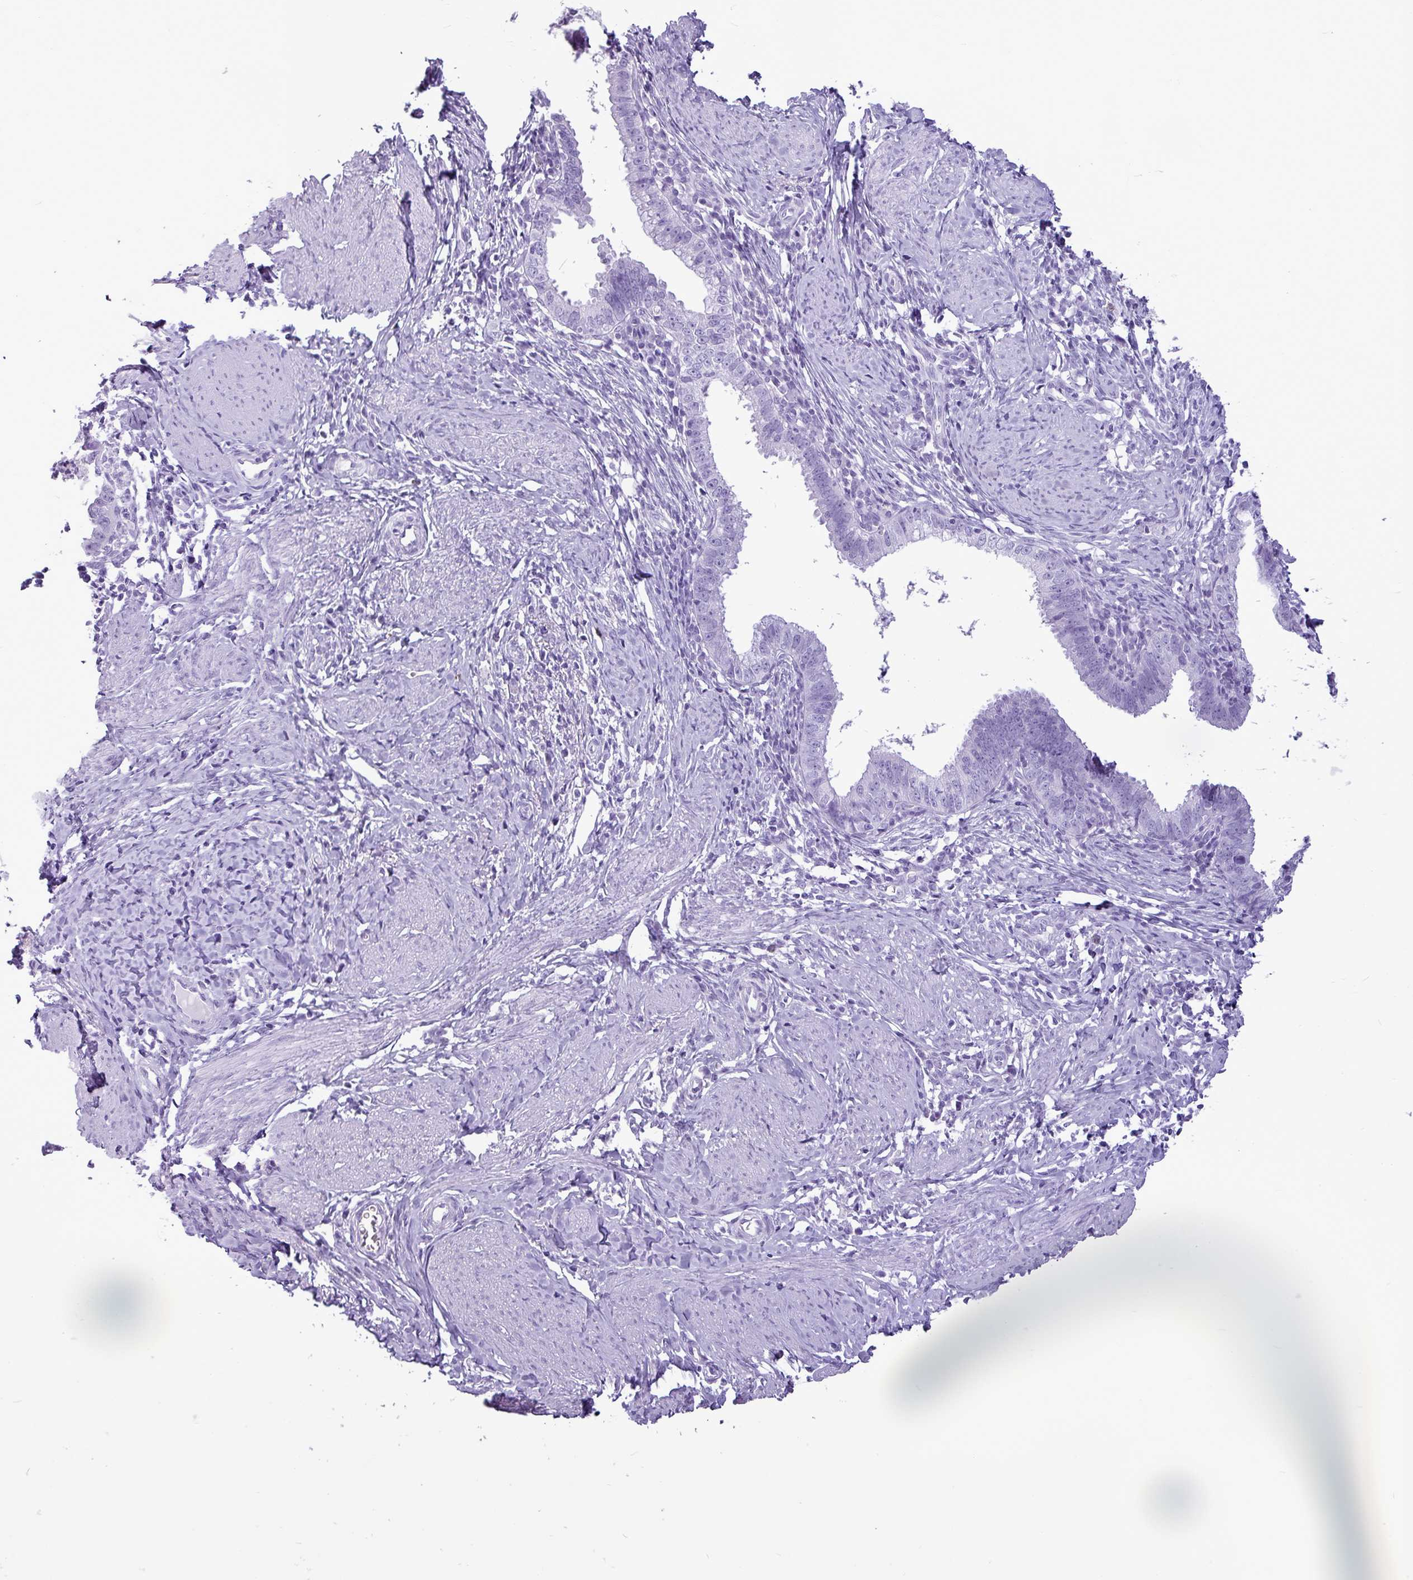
{"staining": {"intensity": "negative", "quantity": "none", "location": "none"}, "tissue": "cervical cancer", "cell_type": "Tumor cells", "image_type": "cancer", "snomed": [{"axis": "morphology", "description": "Adenocarcinoma, NOS"}, {"axis": "topography", "description": "Cervix"}], "caption": "Tumor cells are negative for protein expression in human adenocarcinoma (cervical).", "gene": "AMY1B", "patient": {"sex": "female", "age": 36}}